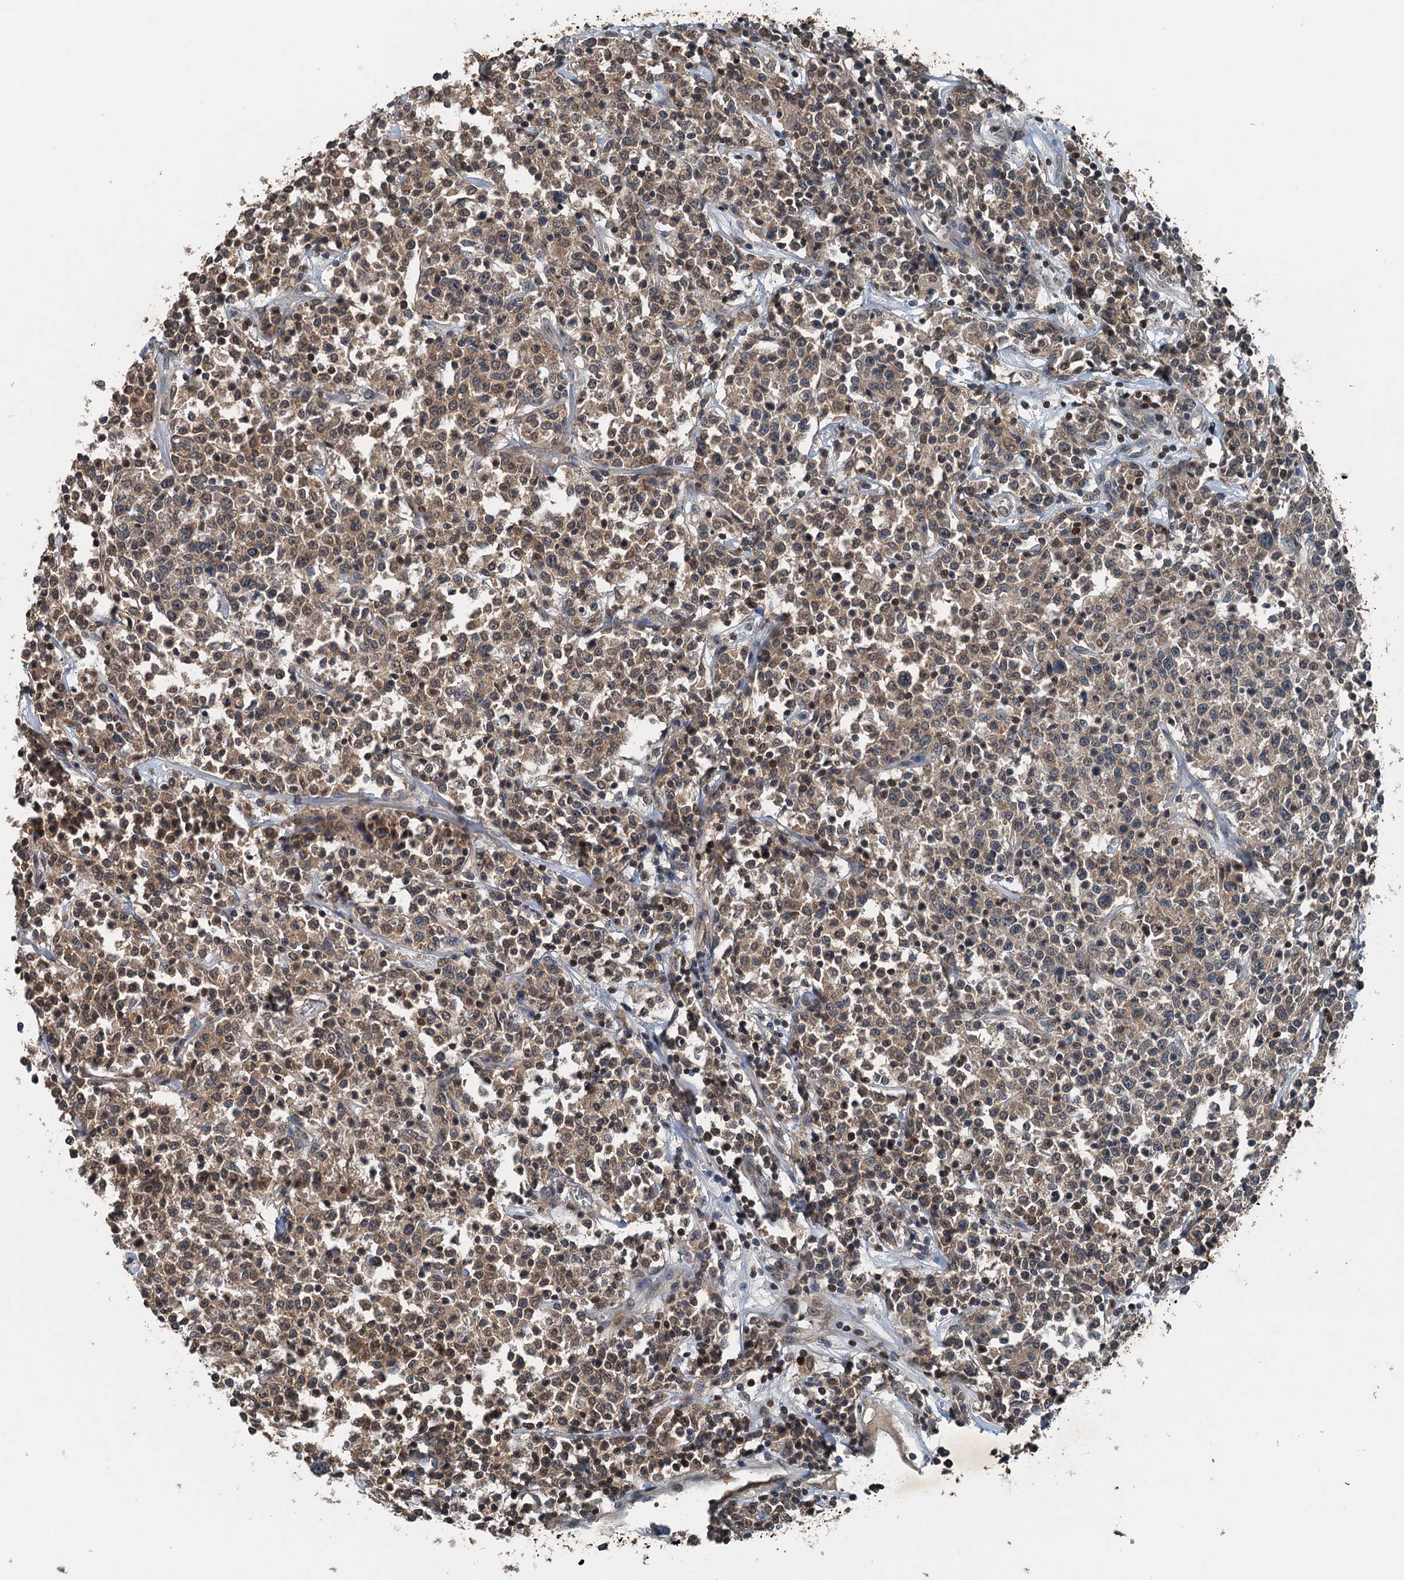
{"staining": {"intensity": "weak", "quantity": ">75%", "location": "cytoplasmic/membranous"}, "tissue": "lymphoma", "cell_type": "Tumor cells", "image_type": "cancer", "snomed": [{"axis": "morphology", "description": "Malignant lymphoma, non-Hodgkin's type, Low grade"}, {"axis": "topography", "description": "Small intestine"}], "caption": "Immunohistochemistry of lymphoma shows low levels of weak cytoplasmic/membranous staining in about >75% of tumor cells.", "gene": "TCTN1", "patient": {"sex": "female", "age": 59}}